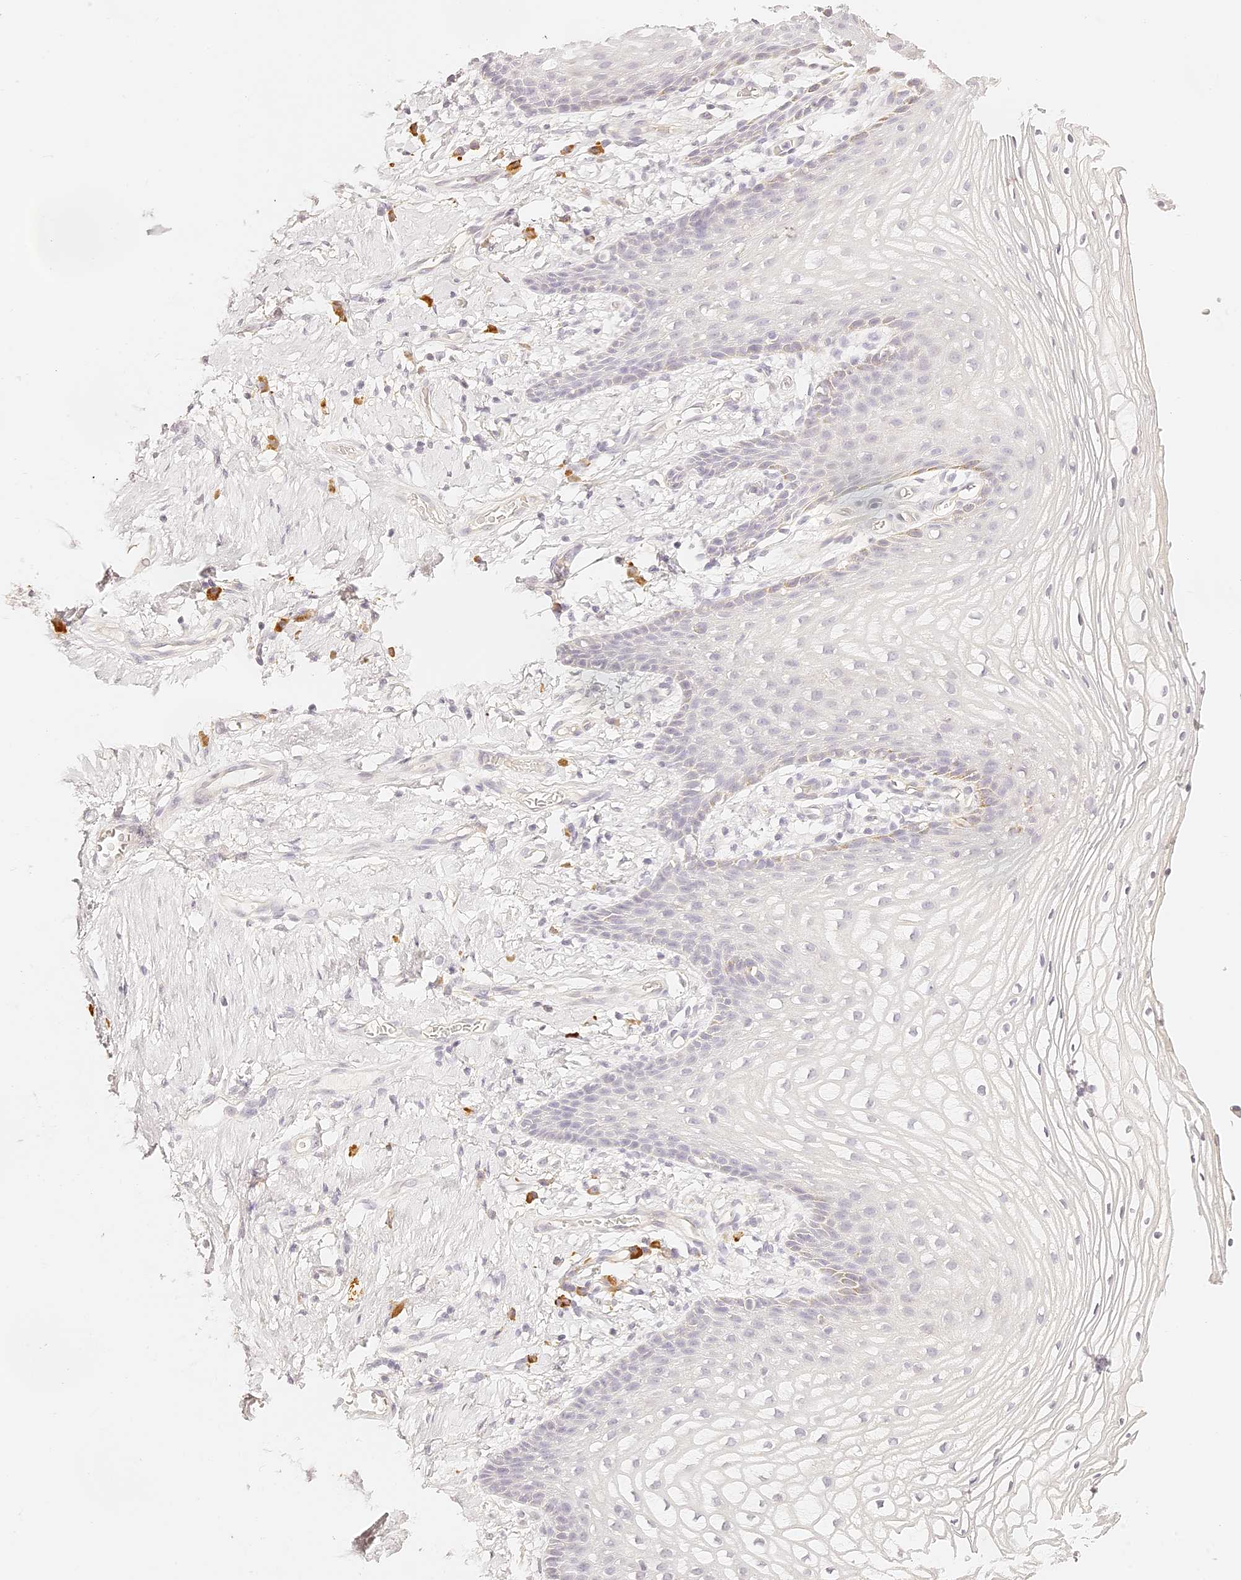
{"staining": {"intensity": "negative", "quantity": "none", "location": "none"}, "tissue": "vagina", "cell_type": "Squamous epithelial cells", "image_type": "normal", "snomed": [{"axis": "morphology", "description": "Normal tissue, NOS"}, {"axis": "topography", "description": "Vagina"}], "caption": "High power microscopy image of an immunohistochemistry histopathology image of unremarkable vagina, revealing no significant positivity in squamous epithelial cells.", "gene": "TRIM45", "patient": {"sex": "female", "age": 60}}